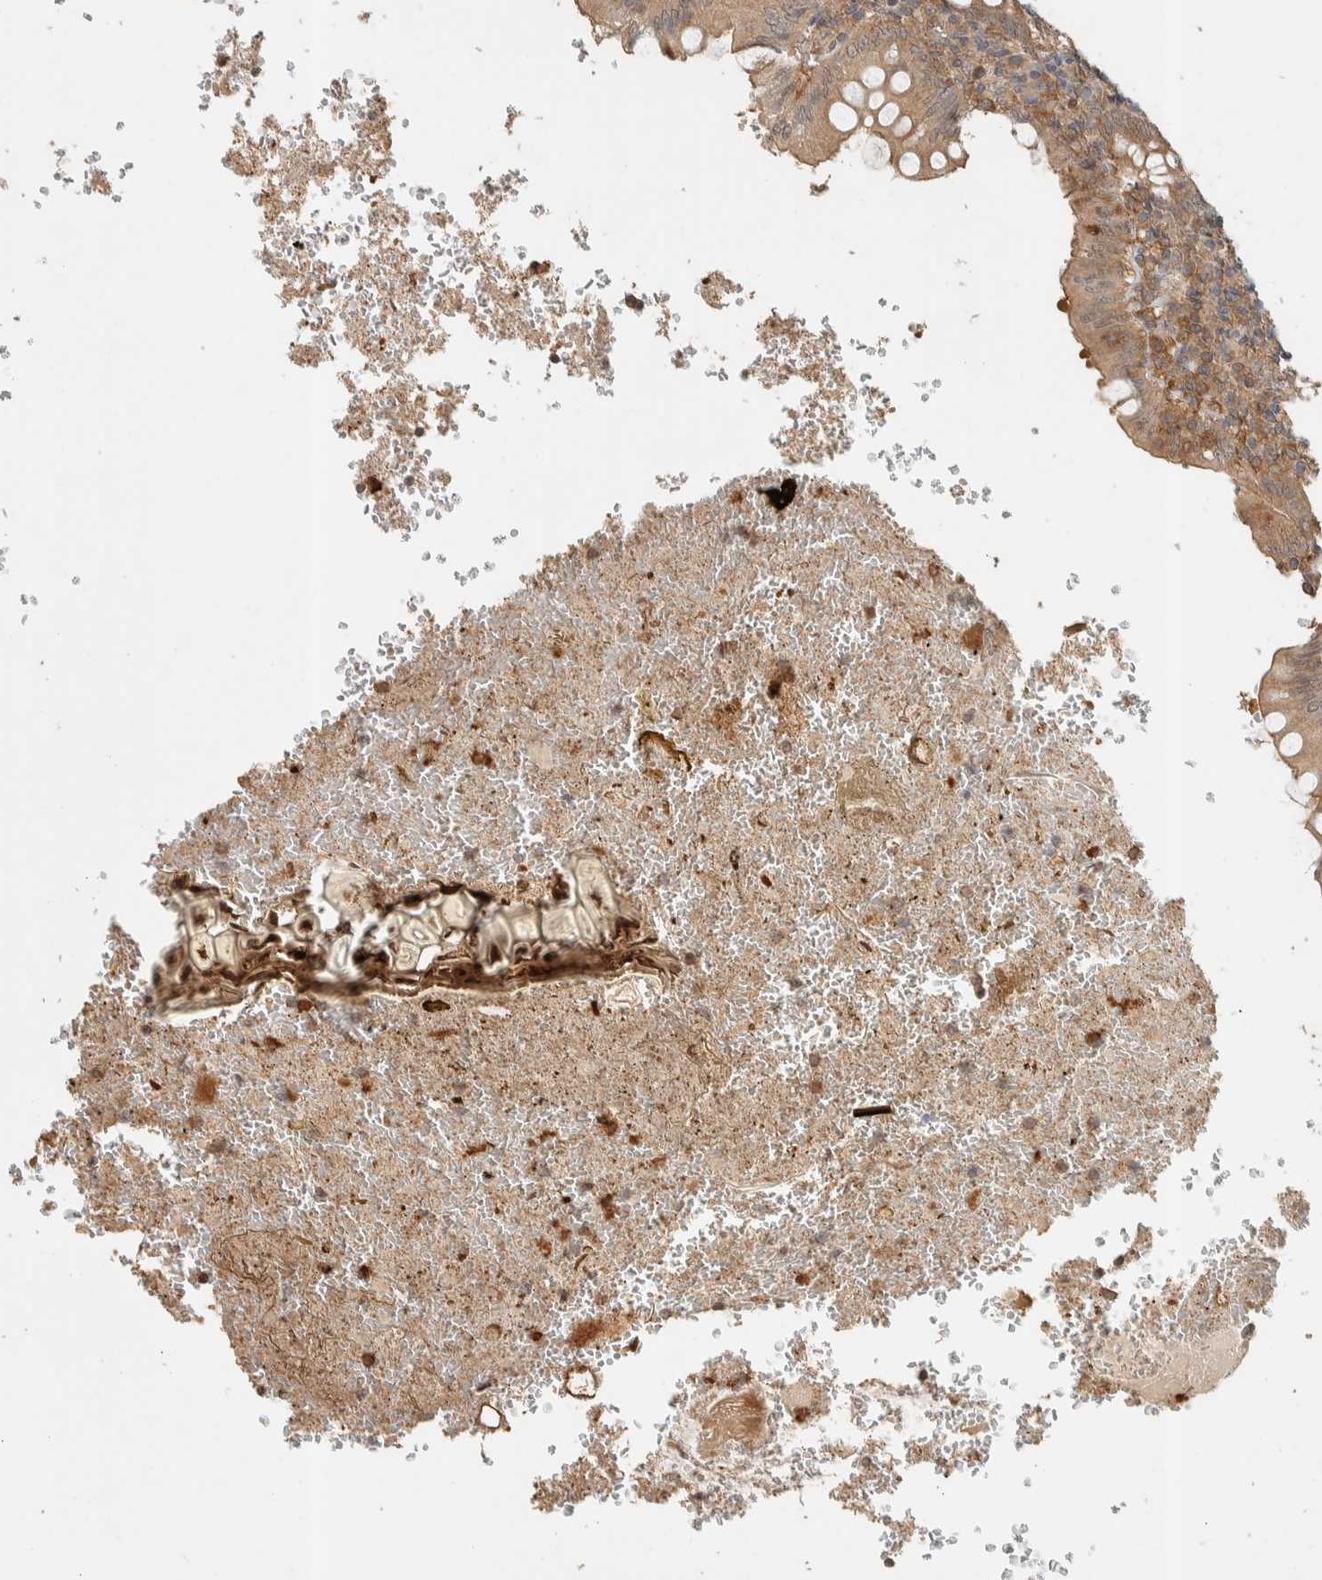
{"staining": {"intensity": "moderate", "quantity": ">75%", "location": "cytoplasmic/membranous"}, "tissue": "appendix", "cell_type": "Glandular cells", "image_type": "normal", "snomed": [{"axis": "morphology", "description": "Normal tissue, NOS"}, {"axis": "topography", "description": "Appendix"}], "caption": "Approximately >75% of glandular cells in benign human appendix demonstrate moderate cytoplasmic/membranous protein staining as visualized by brown immunohistochemical staining.", "gene": "ADSS2", "patient": {"sex": "male", "age": 8}}